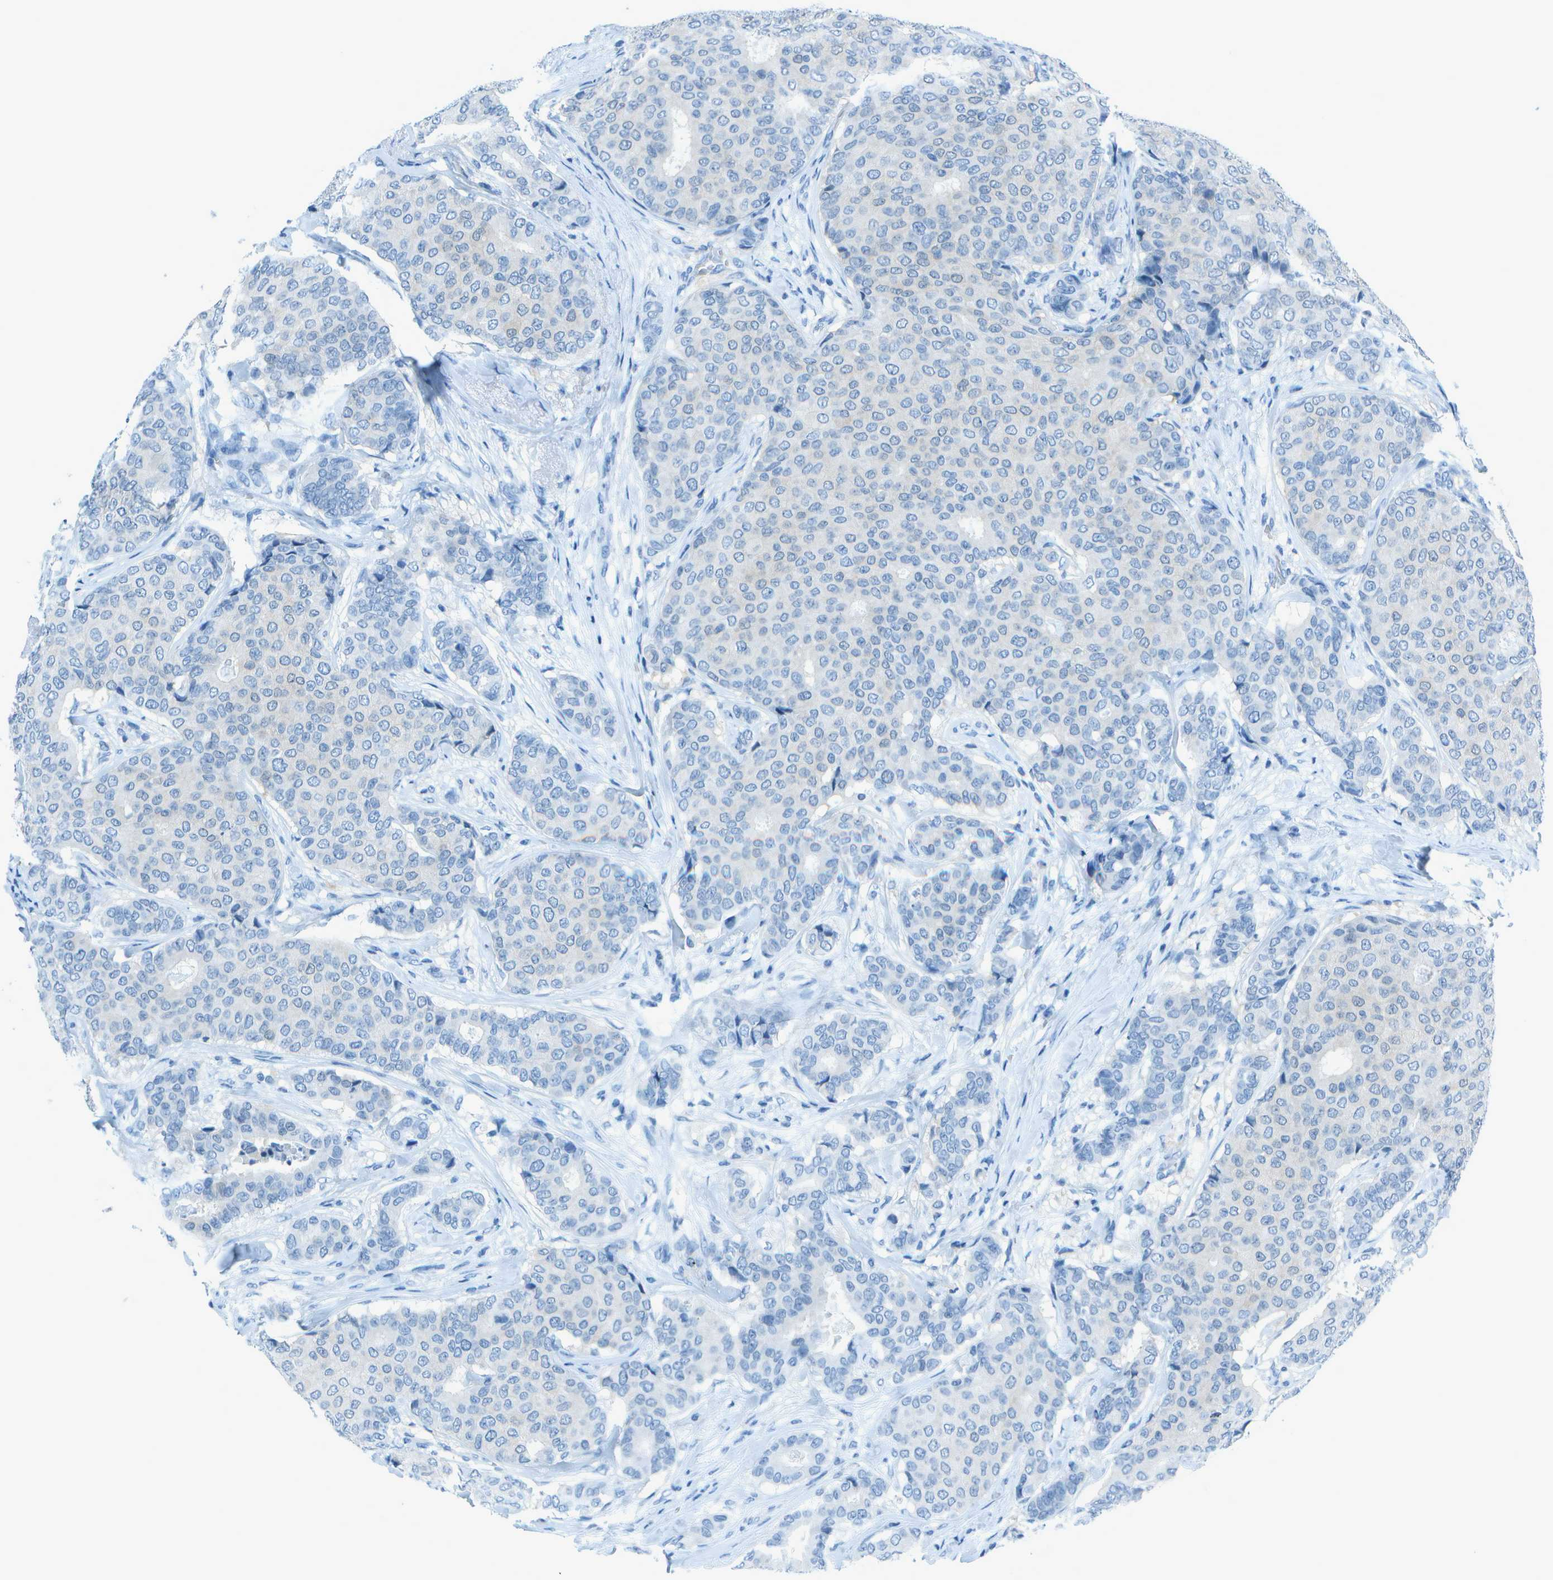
{"staining": {"intensity": "negative", "quantity": "none", "location": "none"}, "tissue": "breast cancer", "cell_type": "Tumor cells", "image_type": "cancer", "snomed": [{"axis": "morphology", "description": "Duct carcinoma"}, {"axis": "topography", "description": "Breast"}], "caption": "Human breast cancer (infiltrating ductal carcinoma) stained for a protein using immunohistochemistry demonstrates no expression in tumor cells.", "gene": "ASL", "patient": {"sex": "female", "age": 75}}